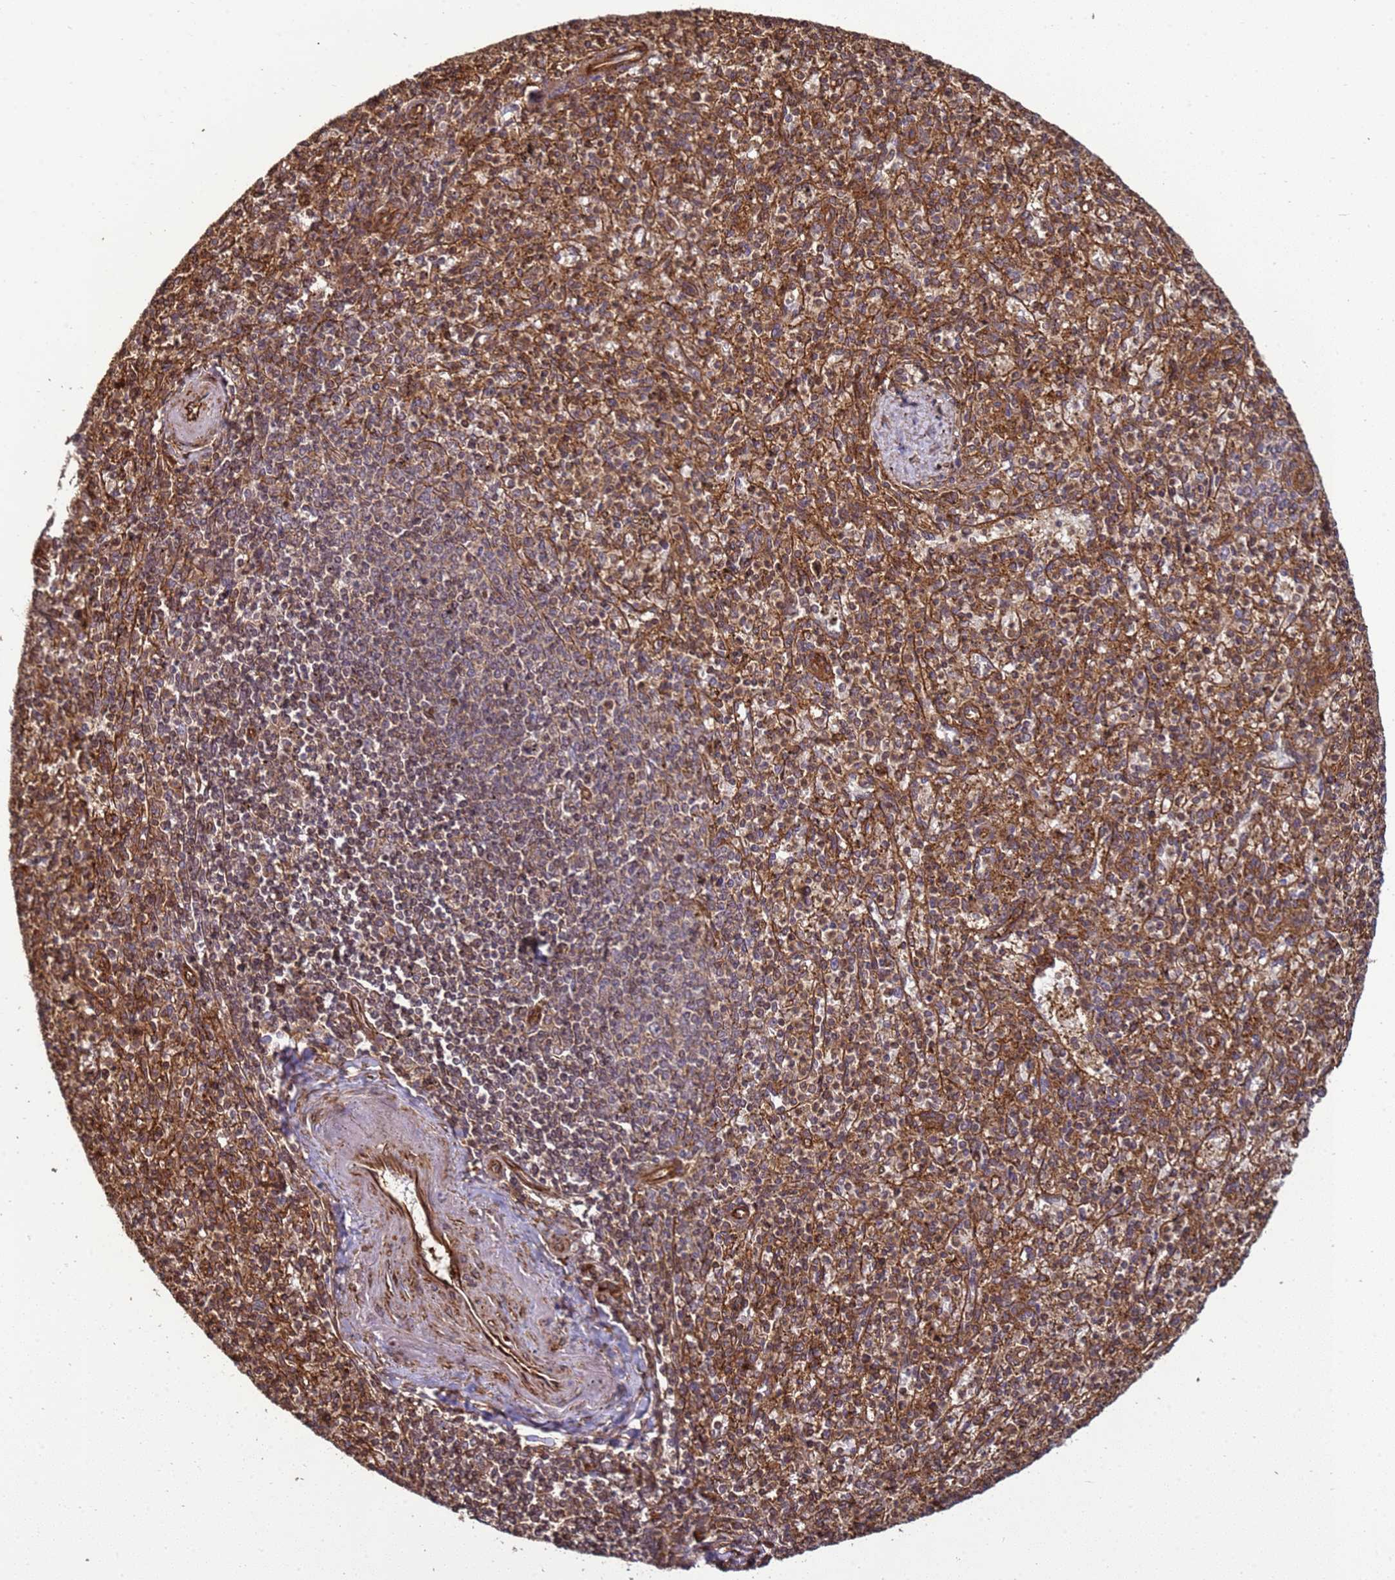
{"staining": {"intensity": "moderate", "quantity": "25%-75%", "location": "cytoplasmic/membranous"}, "tissue": "spleen", "cell_type": "Cells in red pulp", "image_type": "normal", "snomed": [{"axis": "morphology", "description": "Normal tissue, NOS"}, {"axis": "topography", "description": "Spleen"}], "caption": "Approximately 25%-75% of cells in red pulp in normal spleen display moderate cytoplasmic/membranous protein staining as visualized by brown immunohistochemical staining.", "gene": "CNOT1", "patient": {"sex": "male", "age": 72}}